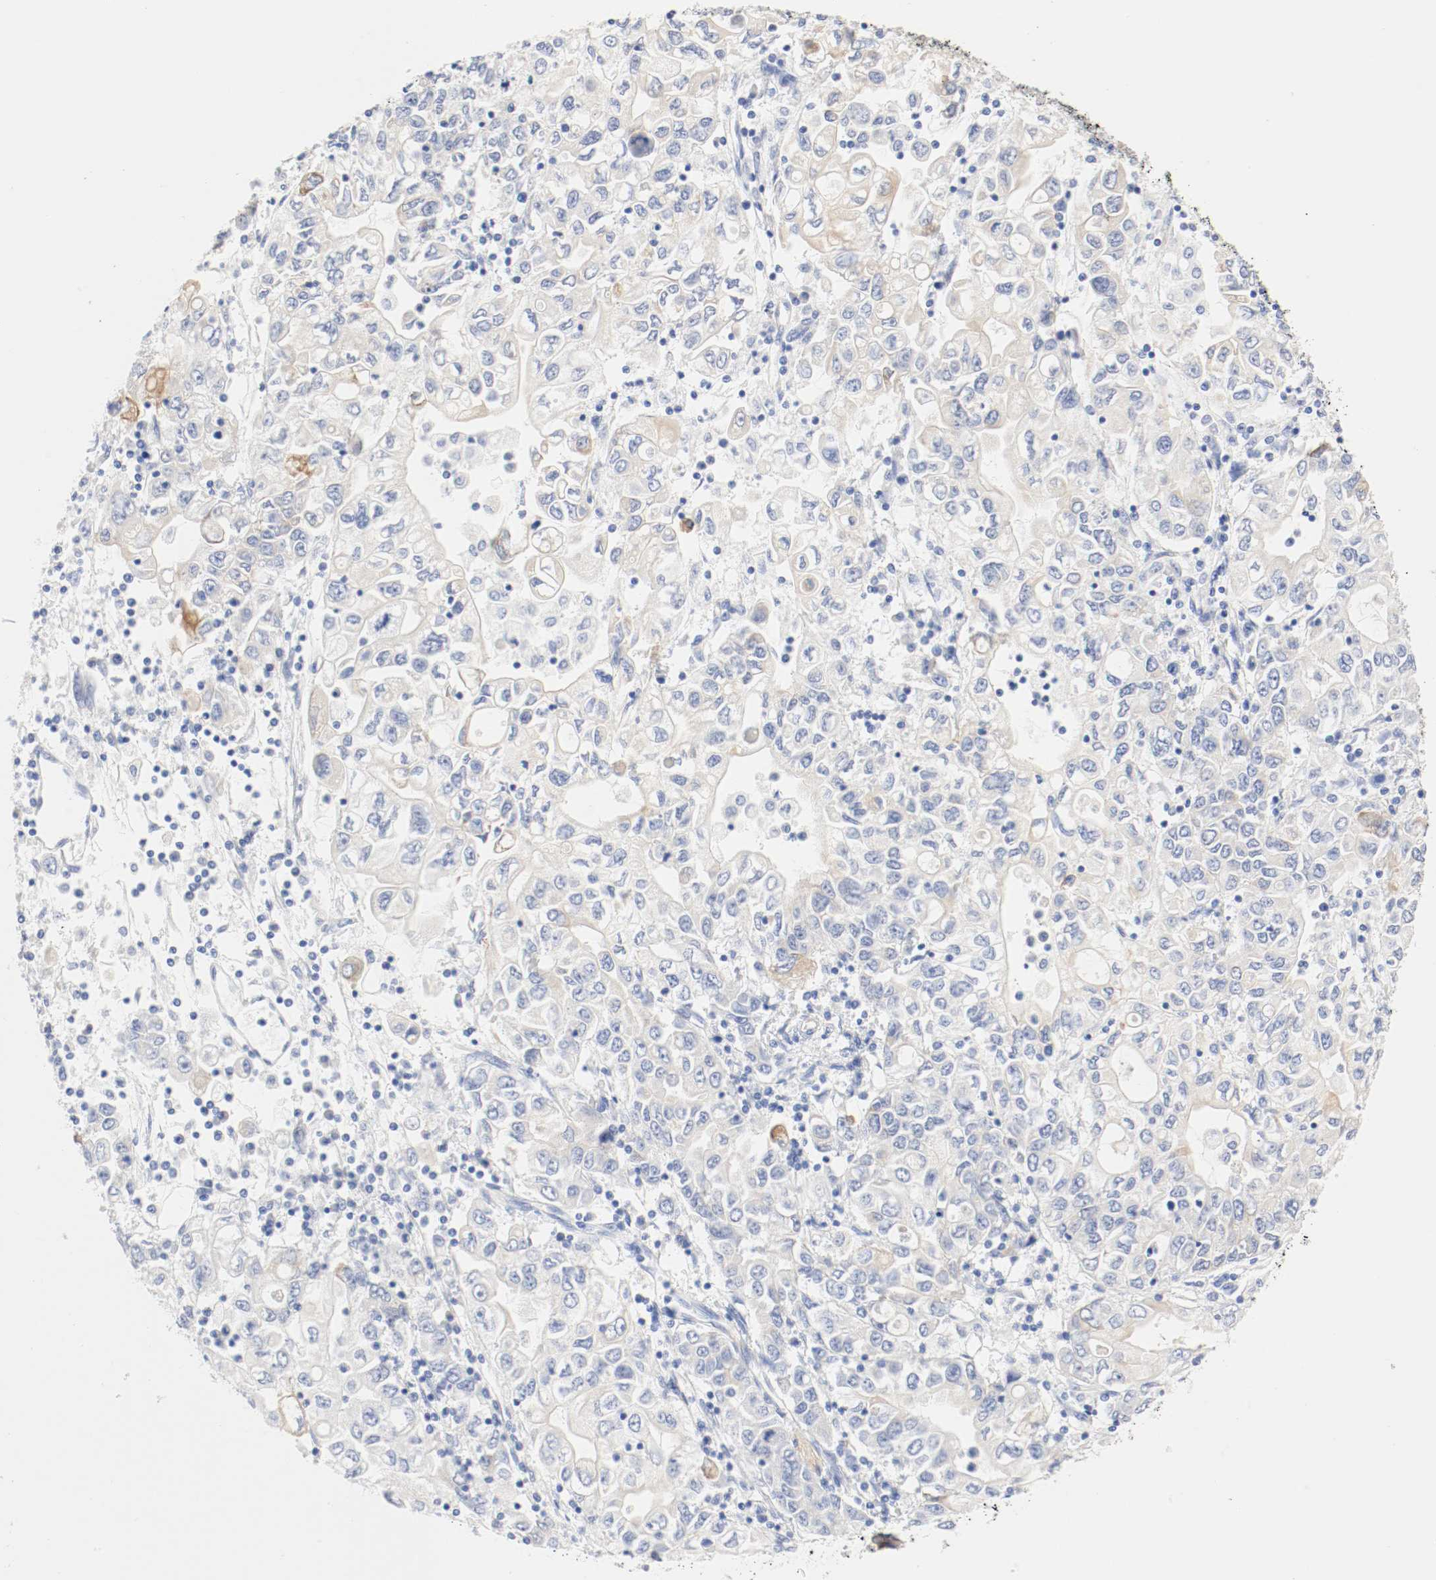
{"staining": {"intensity": "negative", "quantity": "none", "location": "none"}, "tissue": "stomach cancer", "cell_type": "Tumor cells", "image_type": "cancer", "snomed": [{"axis": "morphology", "description": "Adenocarcinoma, NOS"}, {"axis": "topography", "description": "Stomach, lower"}], "caption": "DAB immunohistochemical staining of human stomach cancer reveals no significant expression in tumor cells.", "gene": "GIT1", "patient": {"sex": "female", "age": 72}}